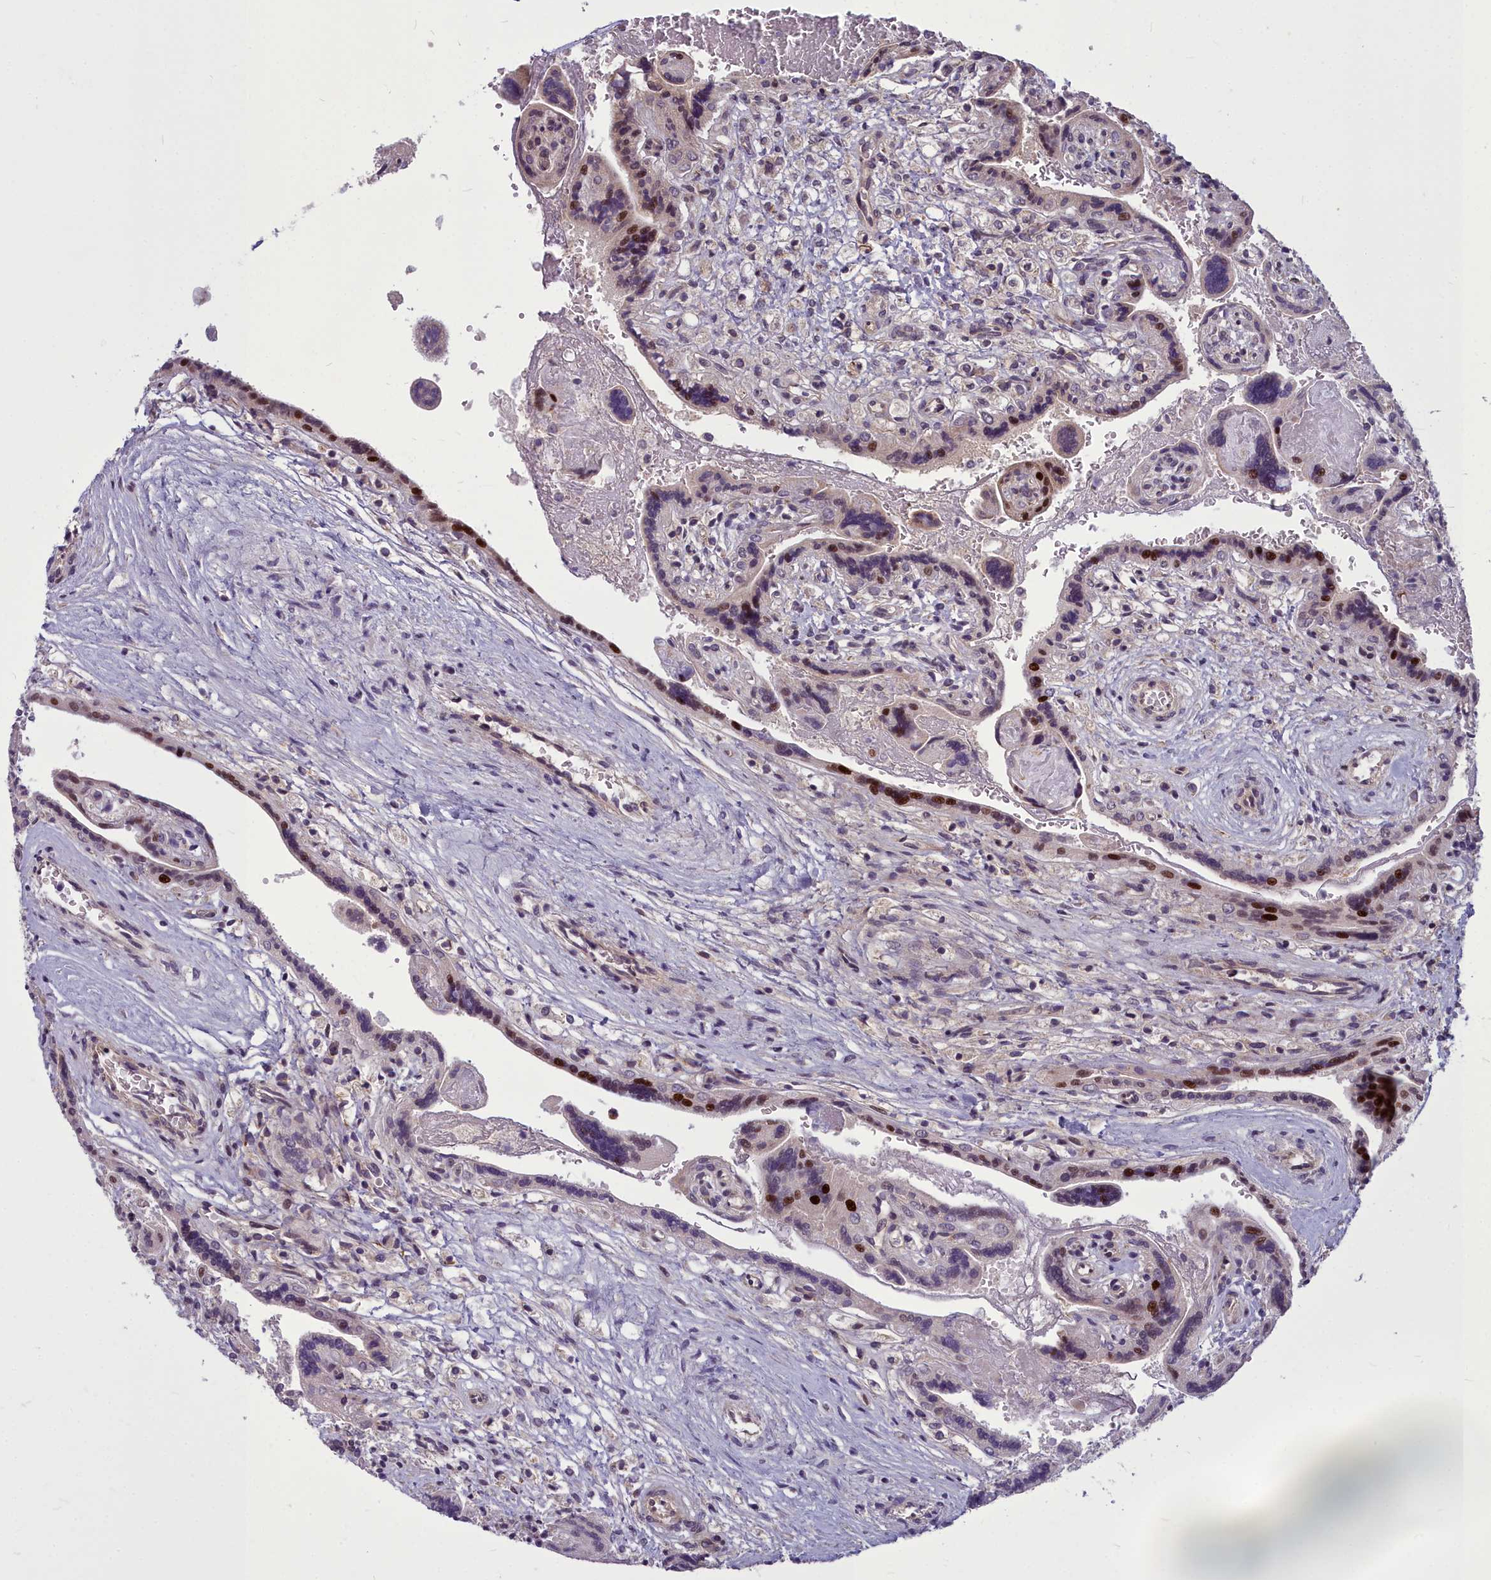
{"staining": {"intensity": "strong", "quantity": "25%-75%", "location": "nuclear"}, "tissue": "placenta", "cell_type": "Trophoblastic cells", "image_type": "normal", "snomed": [{"axis": "morphology", "description": "Normal tissue, NOS"}, {"axis": "topography", "description": "Placenta"}], "caption": "Placenta stained with IHC demonstrates strong nuclear positivity in about 25%-75% of trophoblastic cells. (DAB (3,3'-diaminobenzidine) IHC, brown staining for protein, blue staining for nuclei).", "gene": "AP1M1", "patient": {"sex": "female", "age": 37}}